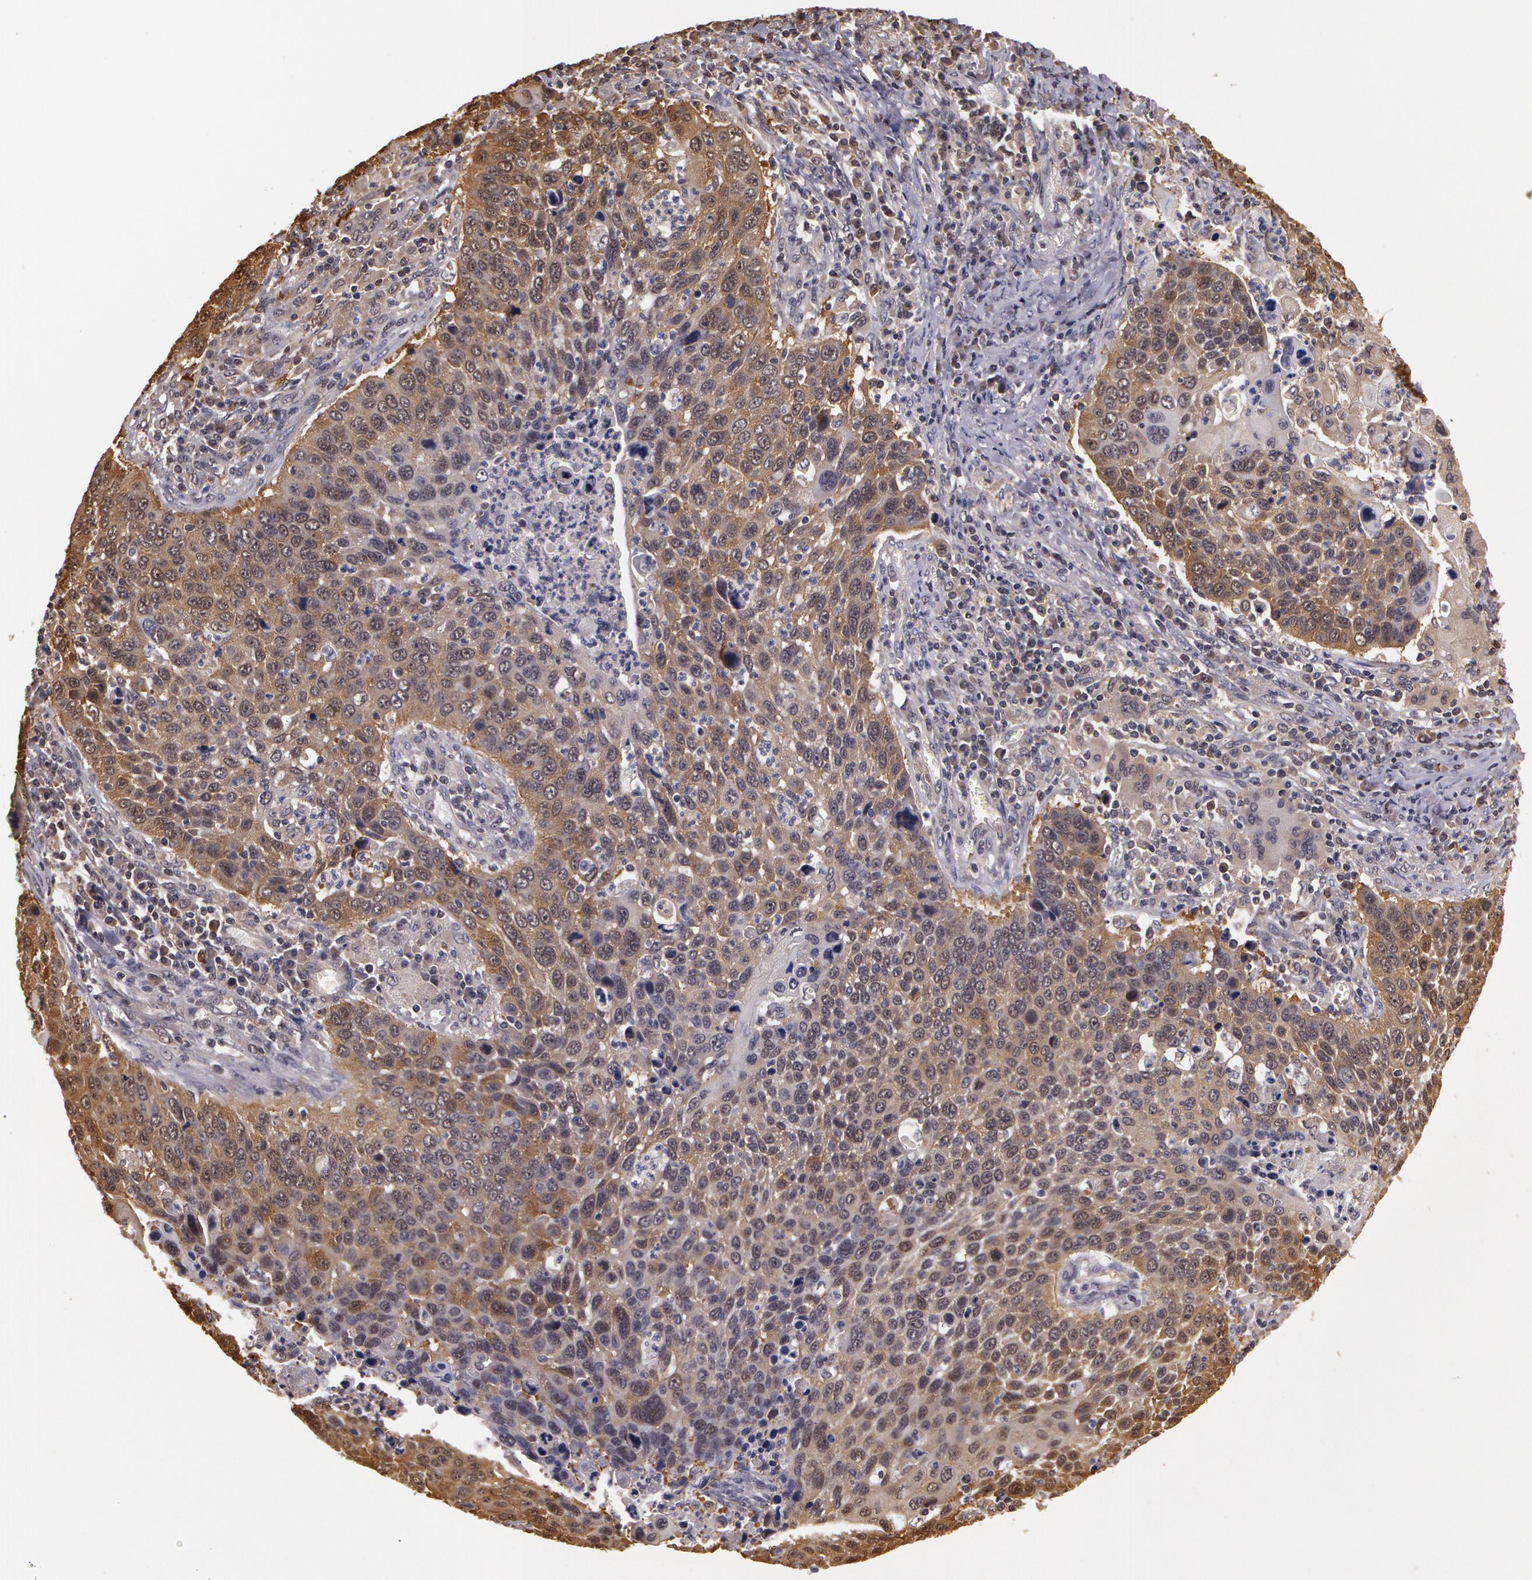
{"staining": {"intensity": "weak", "quantity": "<25%", "location": "cytoplasmic/membranous"}, "tissue": "lung cancer", "cell_type": "Tumor cells", "image_type": "cancer", "snomed": [{"axis": "morphology", "description": "Squamous cell carcinoma, NOS"}, {"axis": "topography", "description": "Lung"}], "caption": "Tumor cells show no significant positivity in lung cancer.", "gene": "AHSA1", "patient": {"sex": "male", "age": 68}}